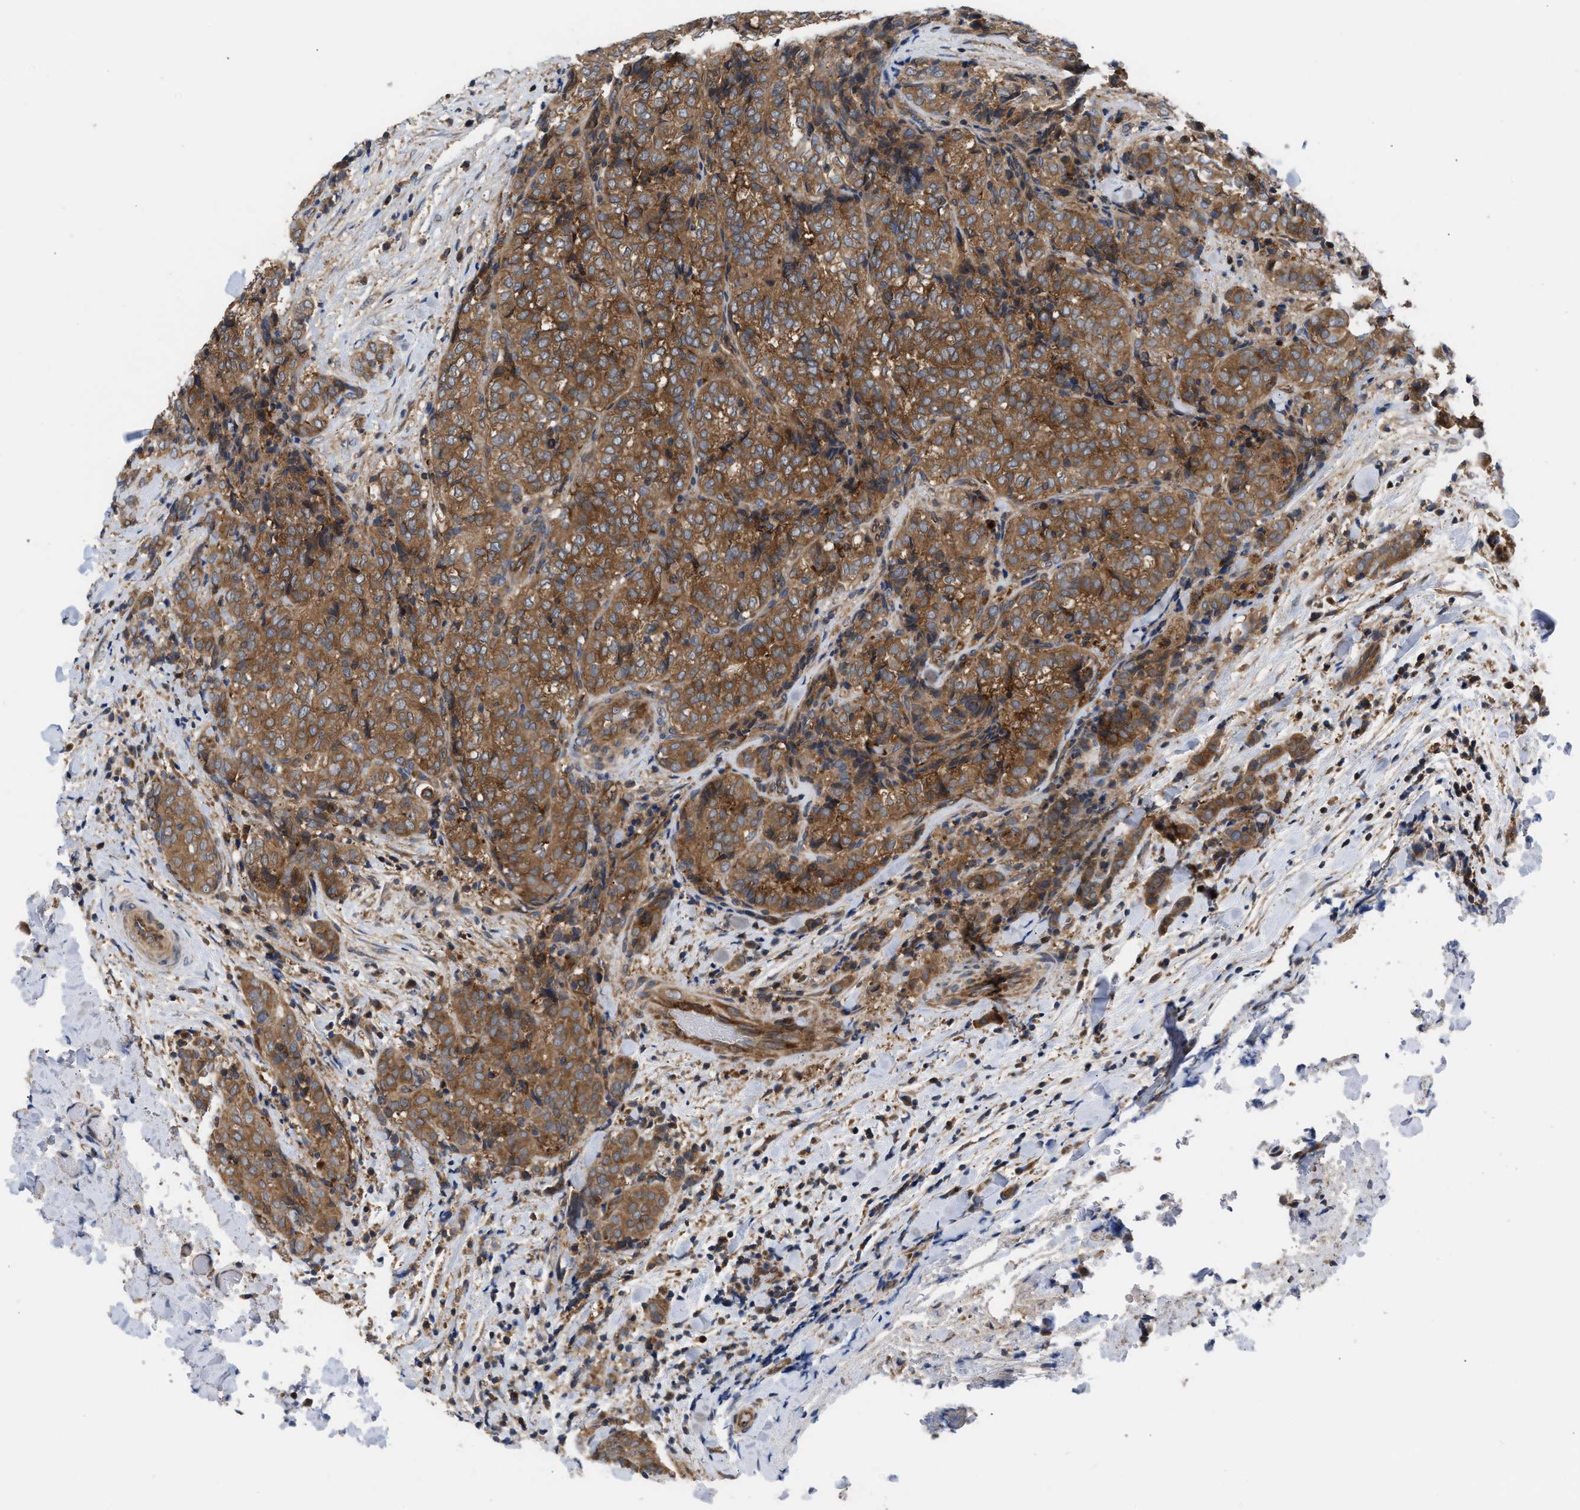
{"staining": {"intensity": "moderate", "quantity": ">75%", "location": "cytoplasmic/membranous"}, "tissue": "thyroid cancer", "cell_type": "Tumor cells", "image_type": "cancer", "snomed": [{"axis": "morphology", "description": "Normal tissue, NOS"}, {"axis": "morphology", "description": "Papillary adenocarcinoma, NOS"}, {"axis": "topography", "description": "Thyroid gland"}], "caption": "Protein expression analysis of thyroid papillary adenocarcinoma reveals moderate cytoplasmic/membranous expression in about >75% of tumor cells. (Brightfield microscopy of DAB IHC at high magnification).", "gene": "LAPTM4B", "patient": {"sex": "female", "age": 30}}